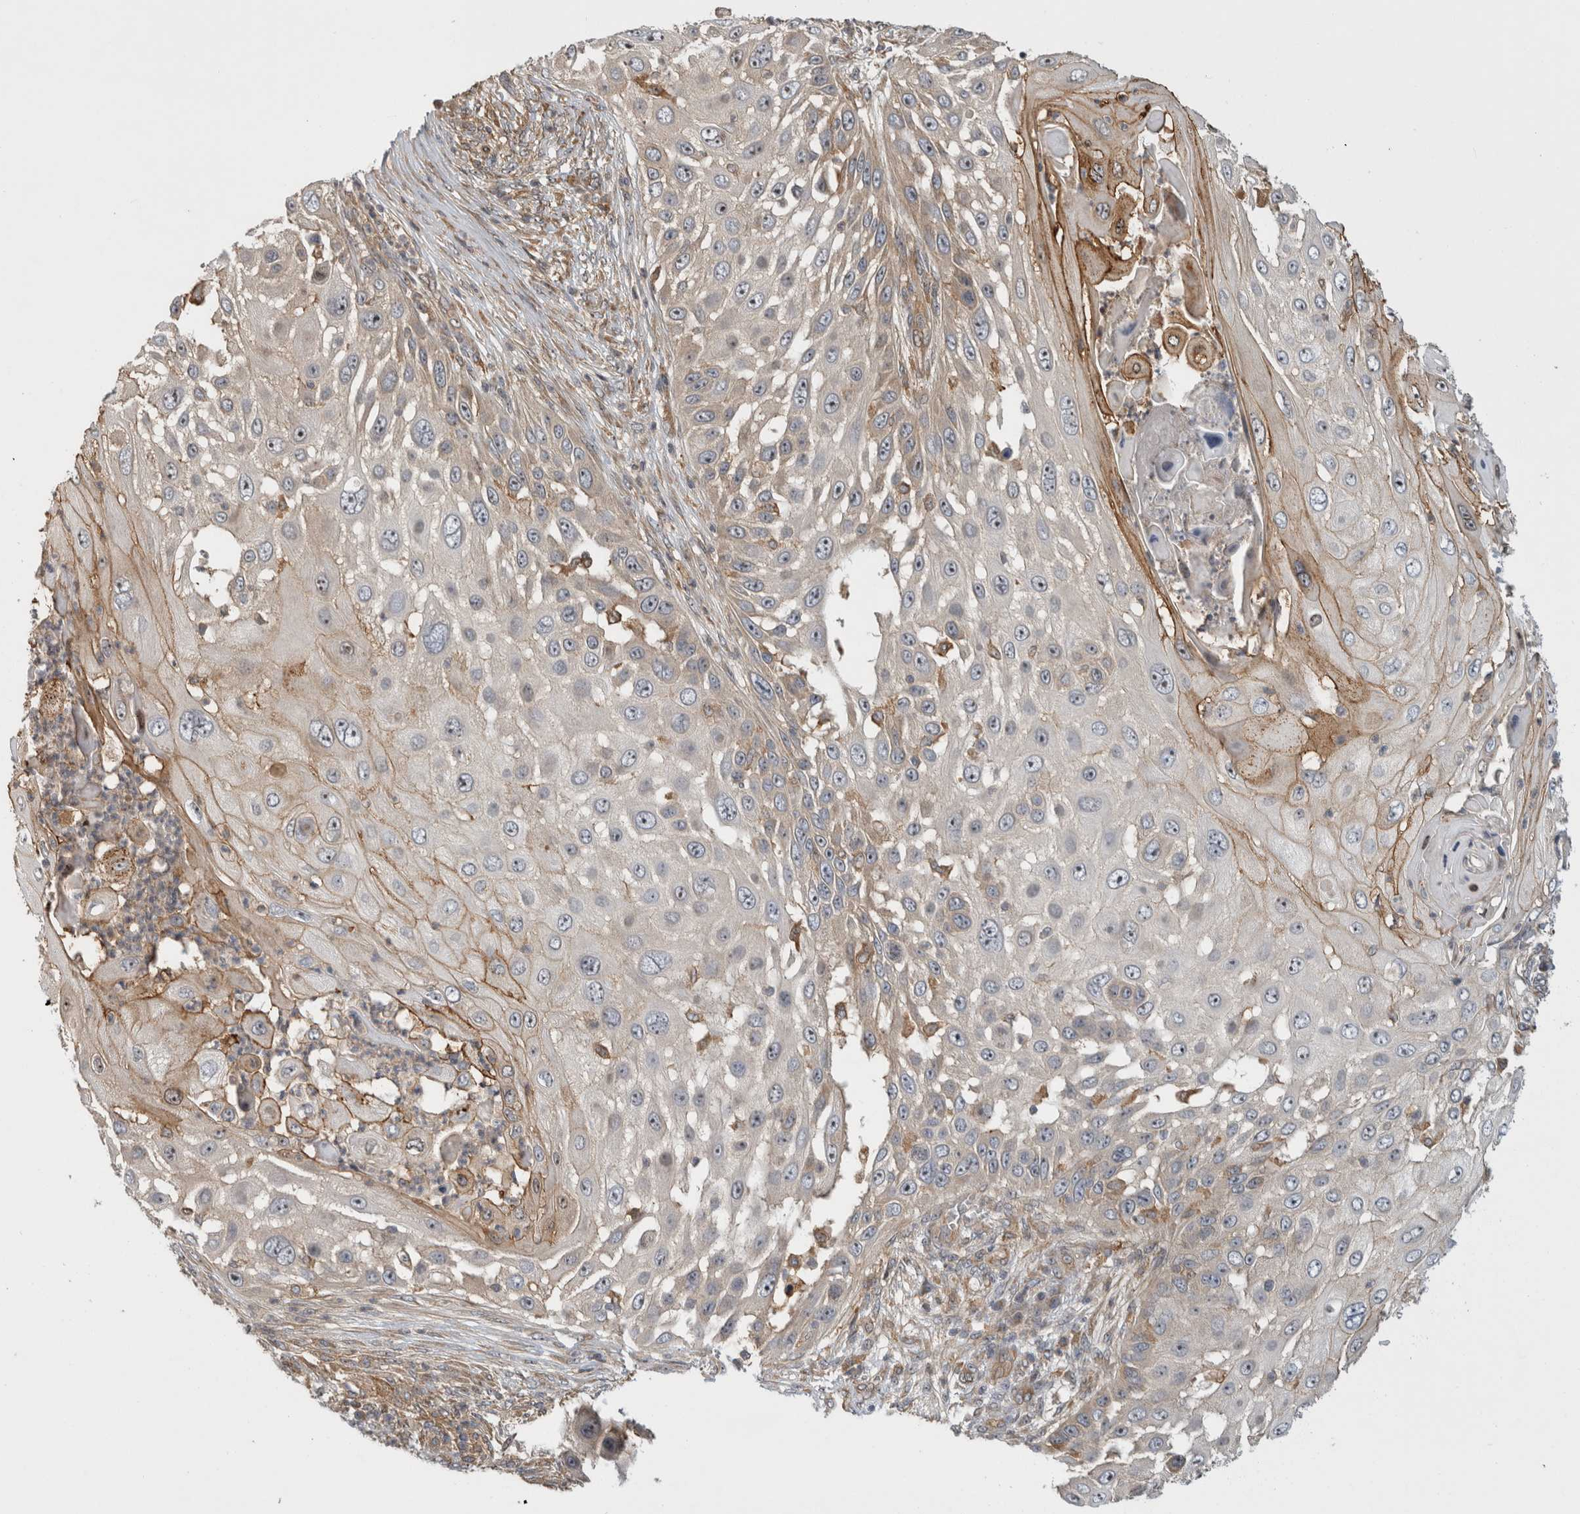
{"staining": {"intensity": "weak", "quantity": "<25%", "location": "cytoplasmic/membranous"}, "tissue": "skin cancer", "cell_type": "Tumor cells", "image_type": "cancer", "snomed": [{"axis": "morphology", "description": "Squamous cell carcinoma, NOS"}, {"axis": "topography", "description": "Skin"}], "caption": "This is a micrograph of IHC staining of skin squamous cell carcinoma, which shows no expression in tumor cells.", "gene": "WASF2", "patient": {"sex": "female", "age": 44}}